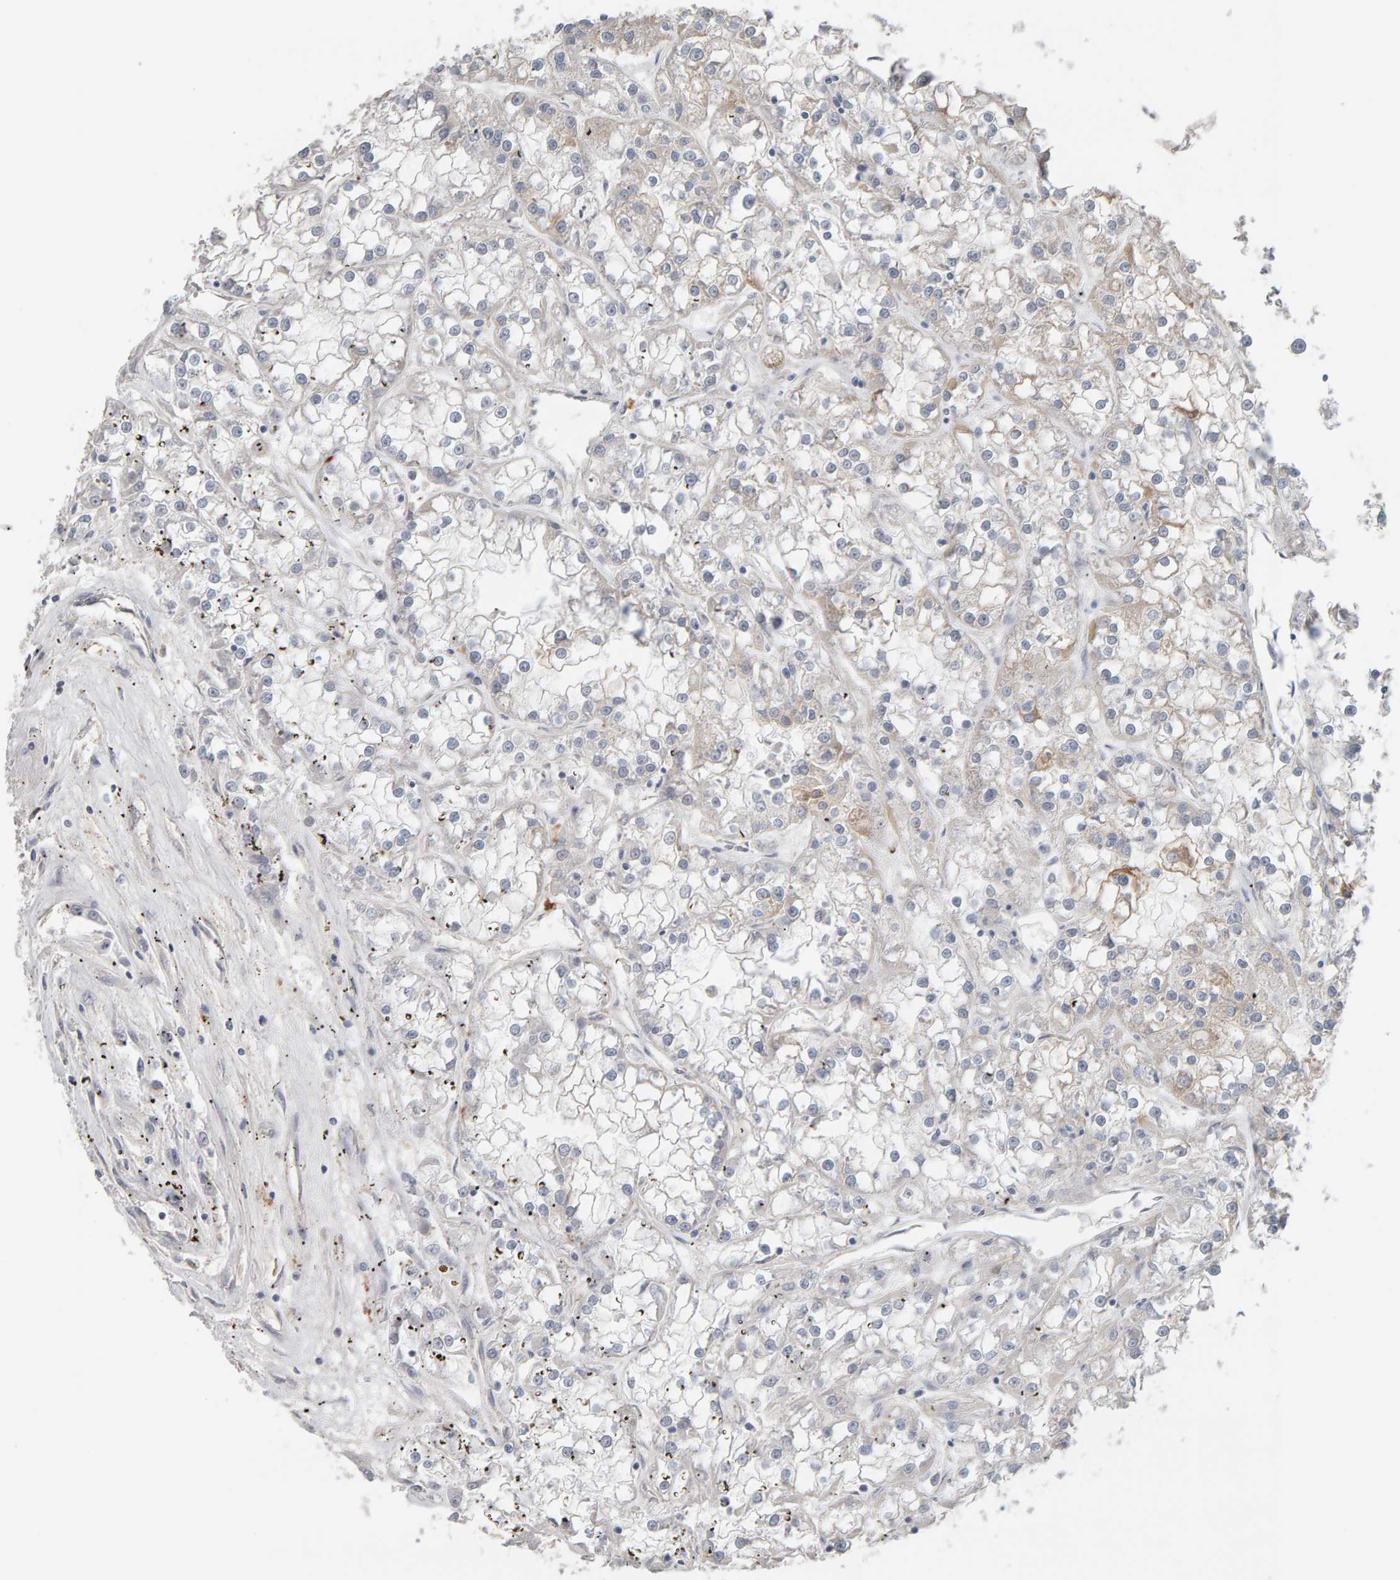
{"staining": {"intensity": "weak", "quantity": "<25%", "location": "cytoplasmic/membranous"}, "tissue": "renal cancer", "cell_type": "Tumor cells", "image_type": "cancer", "snomed": [{"axis": "morphology", "description": "Adenocarcinoma, NOS"}, {"axis": "topography", "description": "Kidney"}], "caption": "Immunohistochemical staining of human adenocarcinoma (renal) reveals no significant positivity in tumor cells.", "gene": "IPPK", "patient": {"sex": "female", "age": 52}}